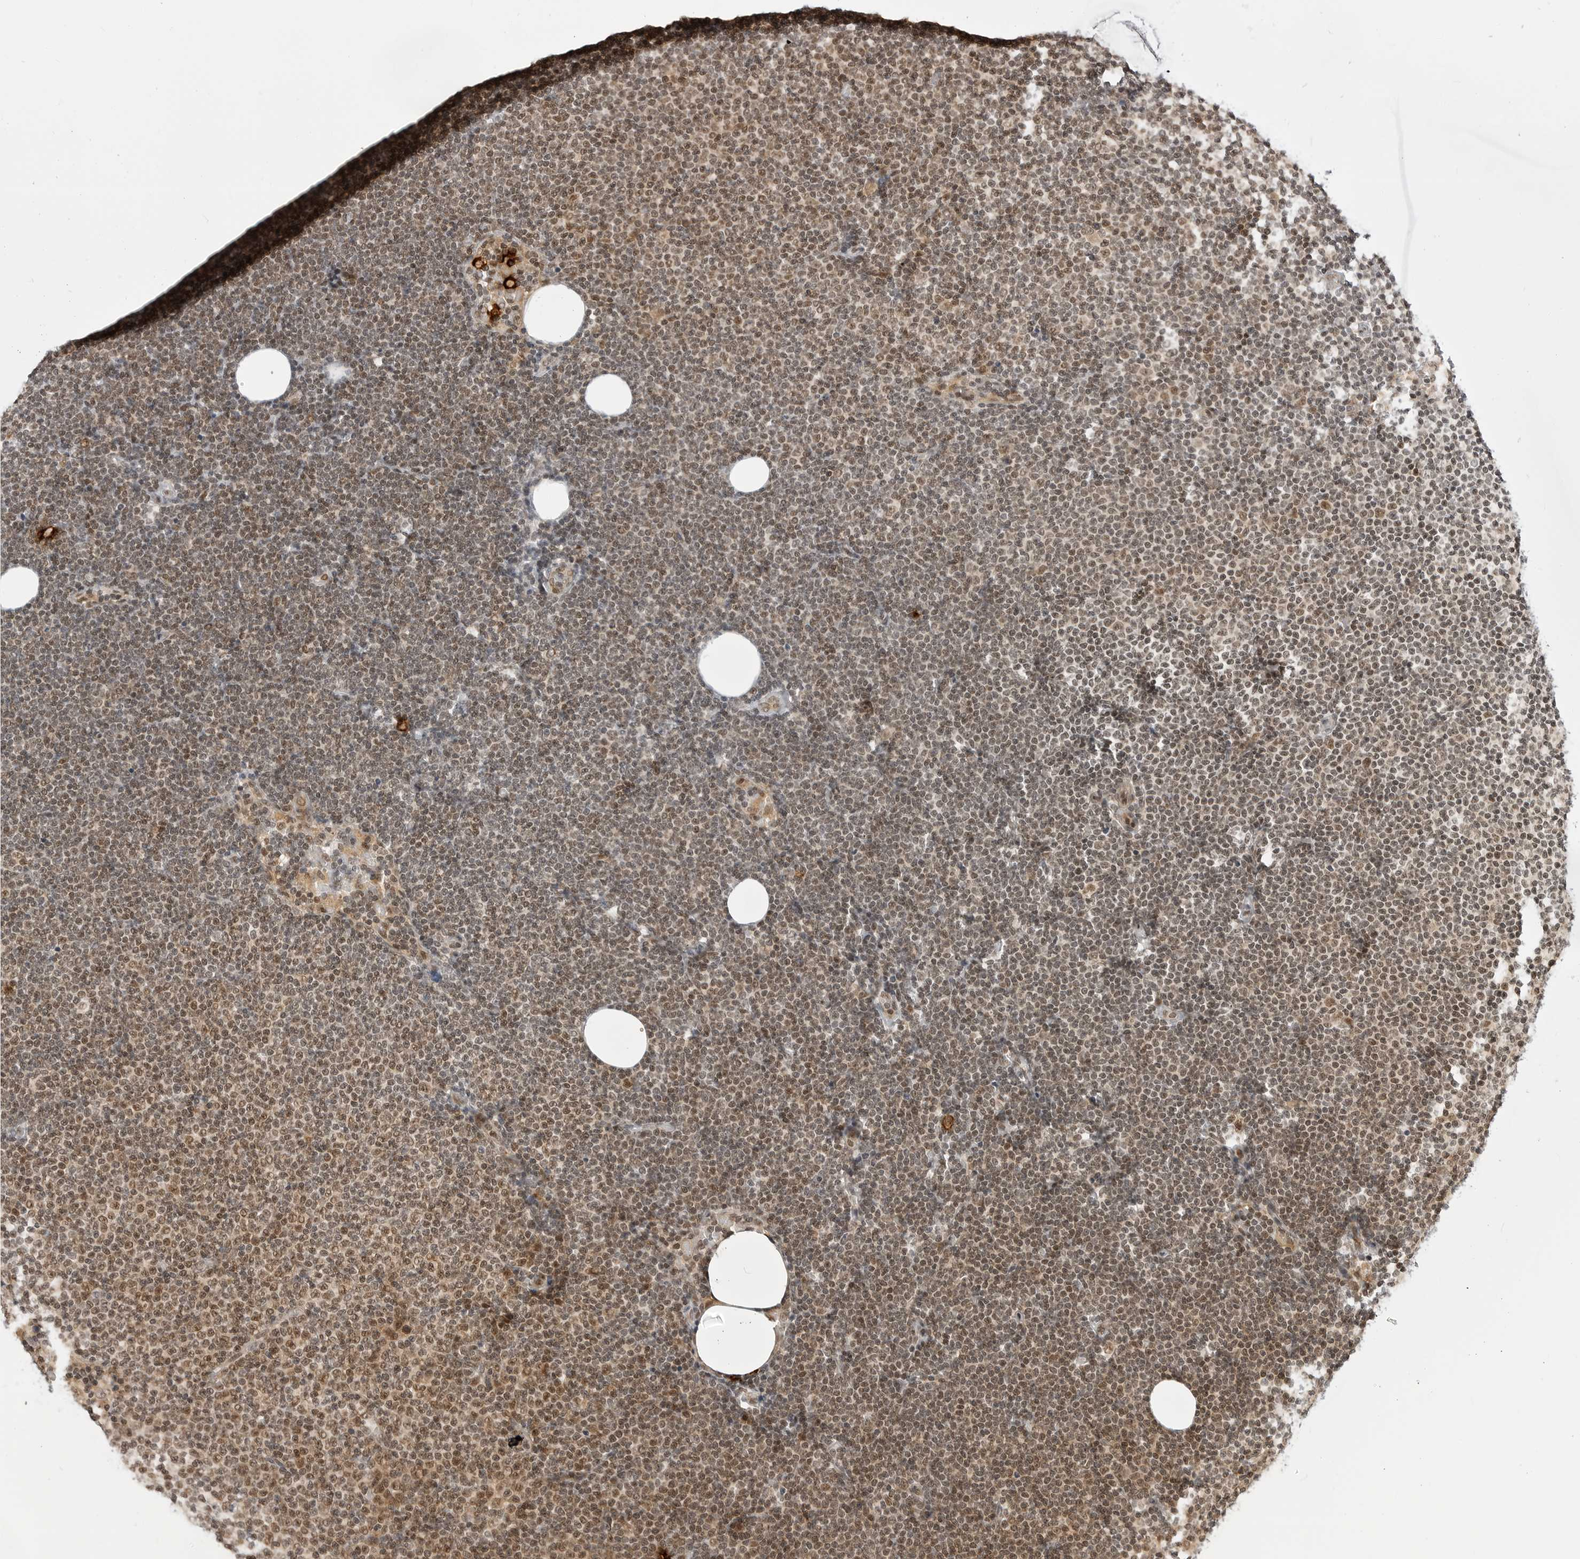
{"staining": {"intensity": "weak", "quantity": ">75%", "location": "nuclear"}, "tissue": "lymphoma", "cell_type": "Tumor cells", "image_type": "cancer", "snomed": [{"axis": "morphology", "description": "Malignant lymphoma, non-Hodgkin's type, Low grade"}, {"axis": "topography", "description": "Lymph node"}], "caption": "Immunohistochemistry (IHC) image of human malignant lymphoma, non-Hodgkin's type (low-grade) stained for a protein (brown), which demonstrates low levels of weak nuclear expression in approximately >75% of tumor cells.", "gene": "C8orf33", "patient": {"sex": "female", "age": 53}}